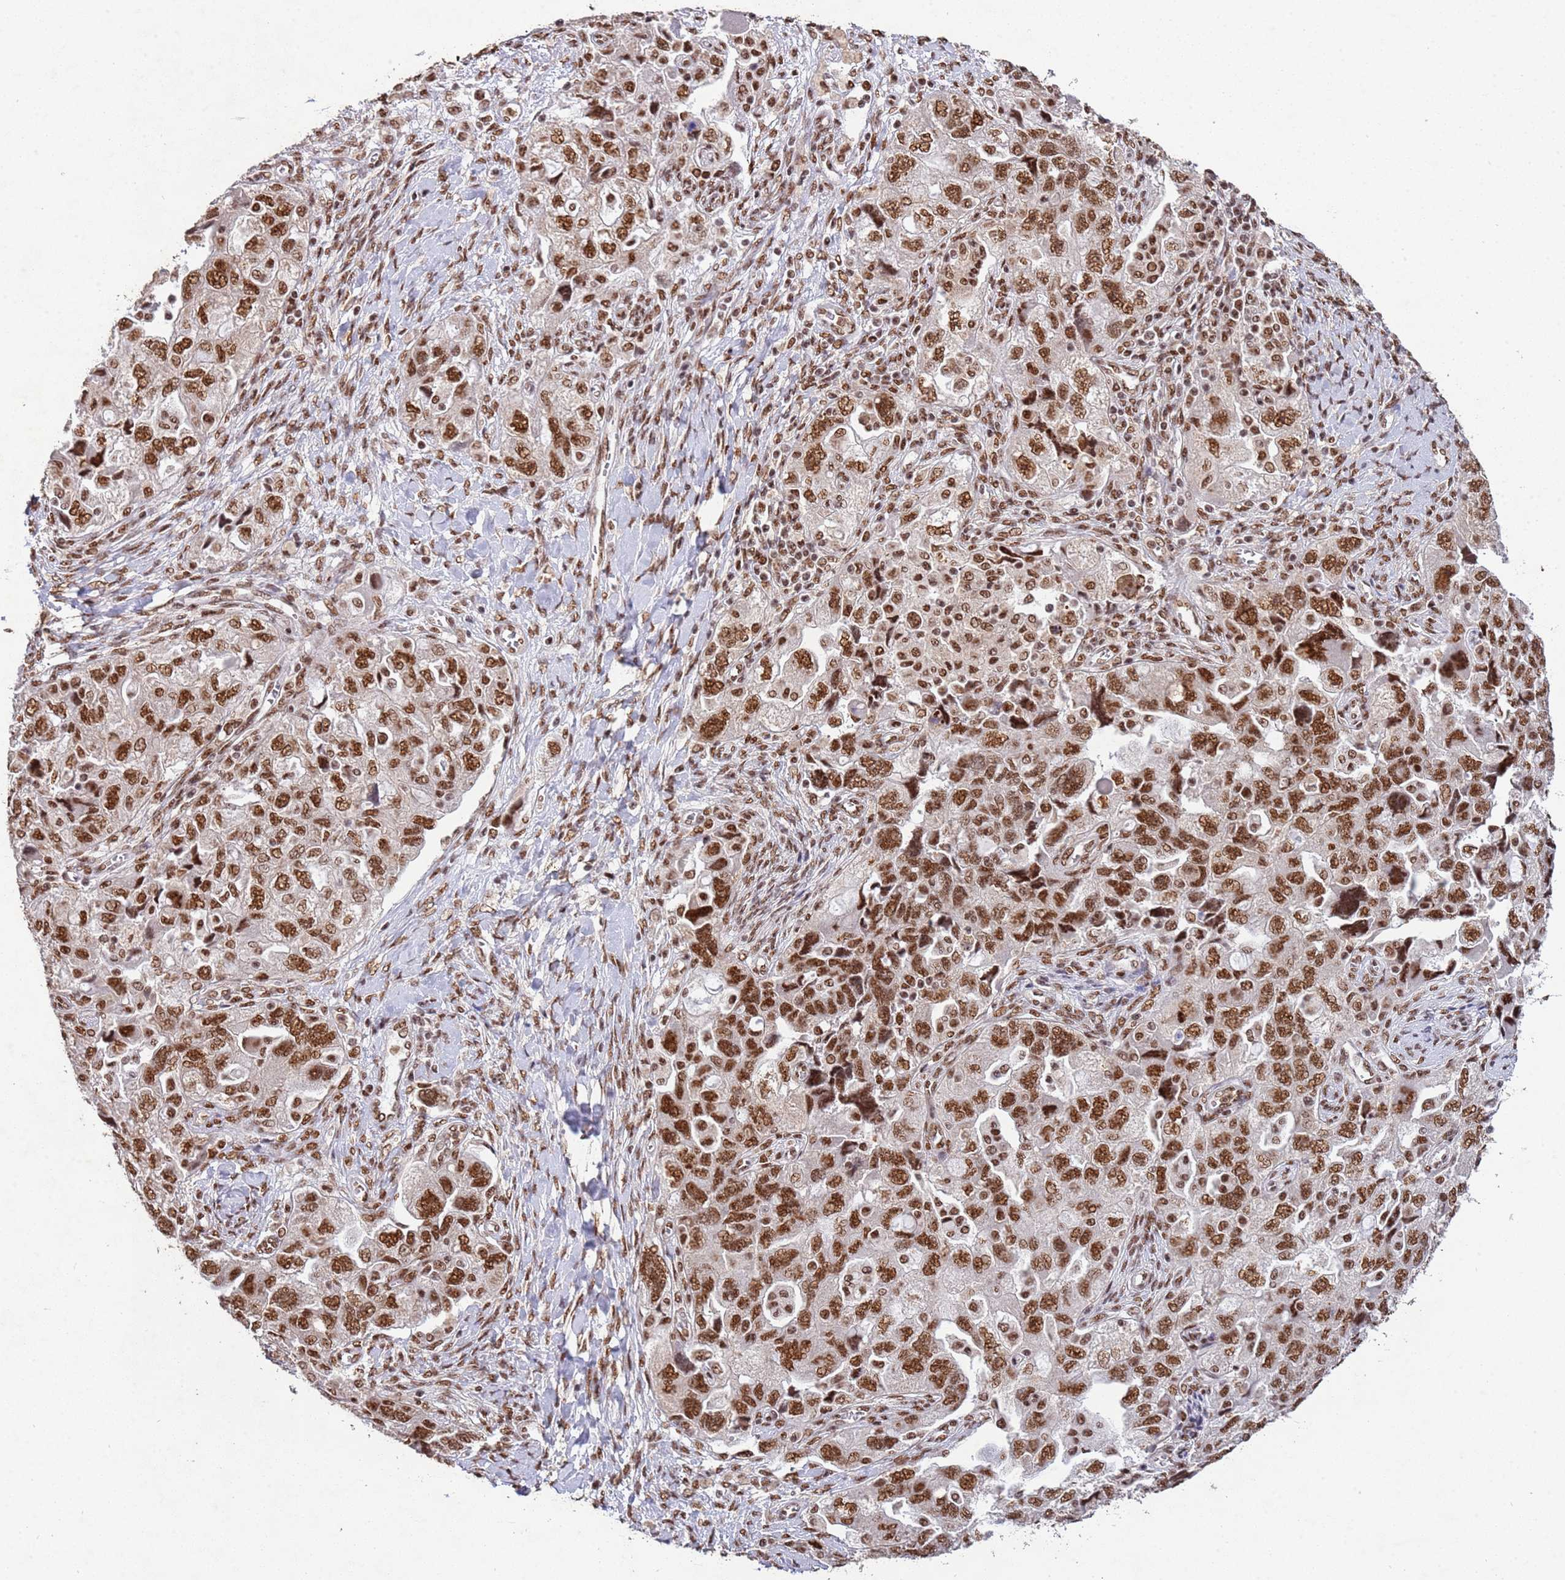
{"staining": {"intensity": "strong", "quantity": ">75%", "location": "nuclear"}, "tissue": "ovarian cancer", "cell_type": "Tumor cells", "image_type": "cancer", "snomed": [{"axis": "morphology", "description": "Carcinoma, NOS"}, {"axis": "morphology", "description": "Cystadenocarcinoma, serous, NOS"}, {"axis": "topography", "description": "Ovary"}], "caption": "This is an image of immunohistochemistry staining of ovarian cancer, which shows strong positivity in the nuclear of tumor cells.", "gene": "ESF1", "patient": {"sex": "female", "age": 69}}